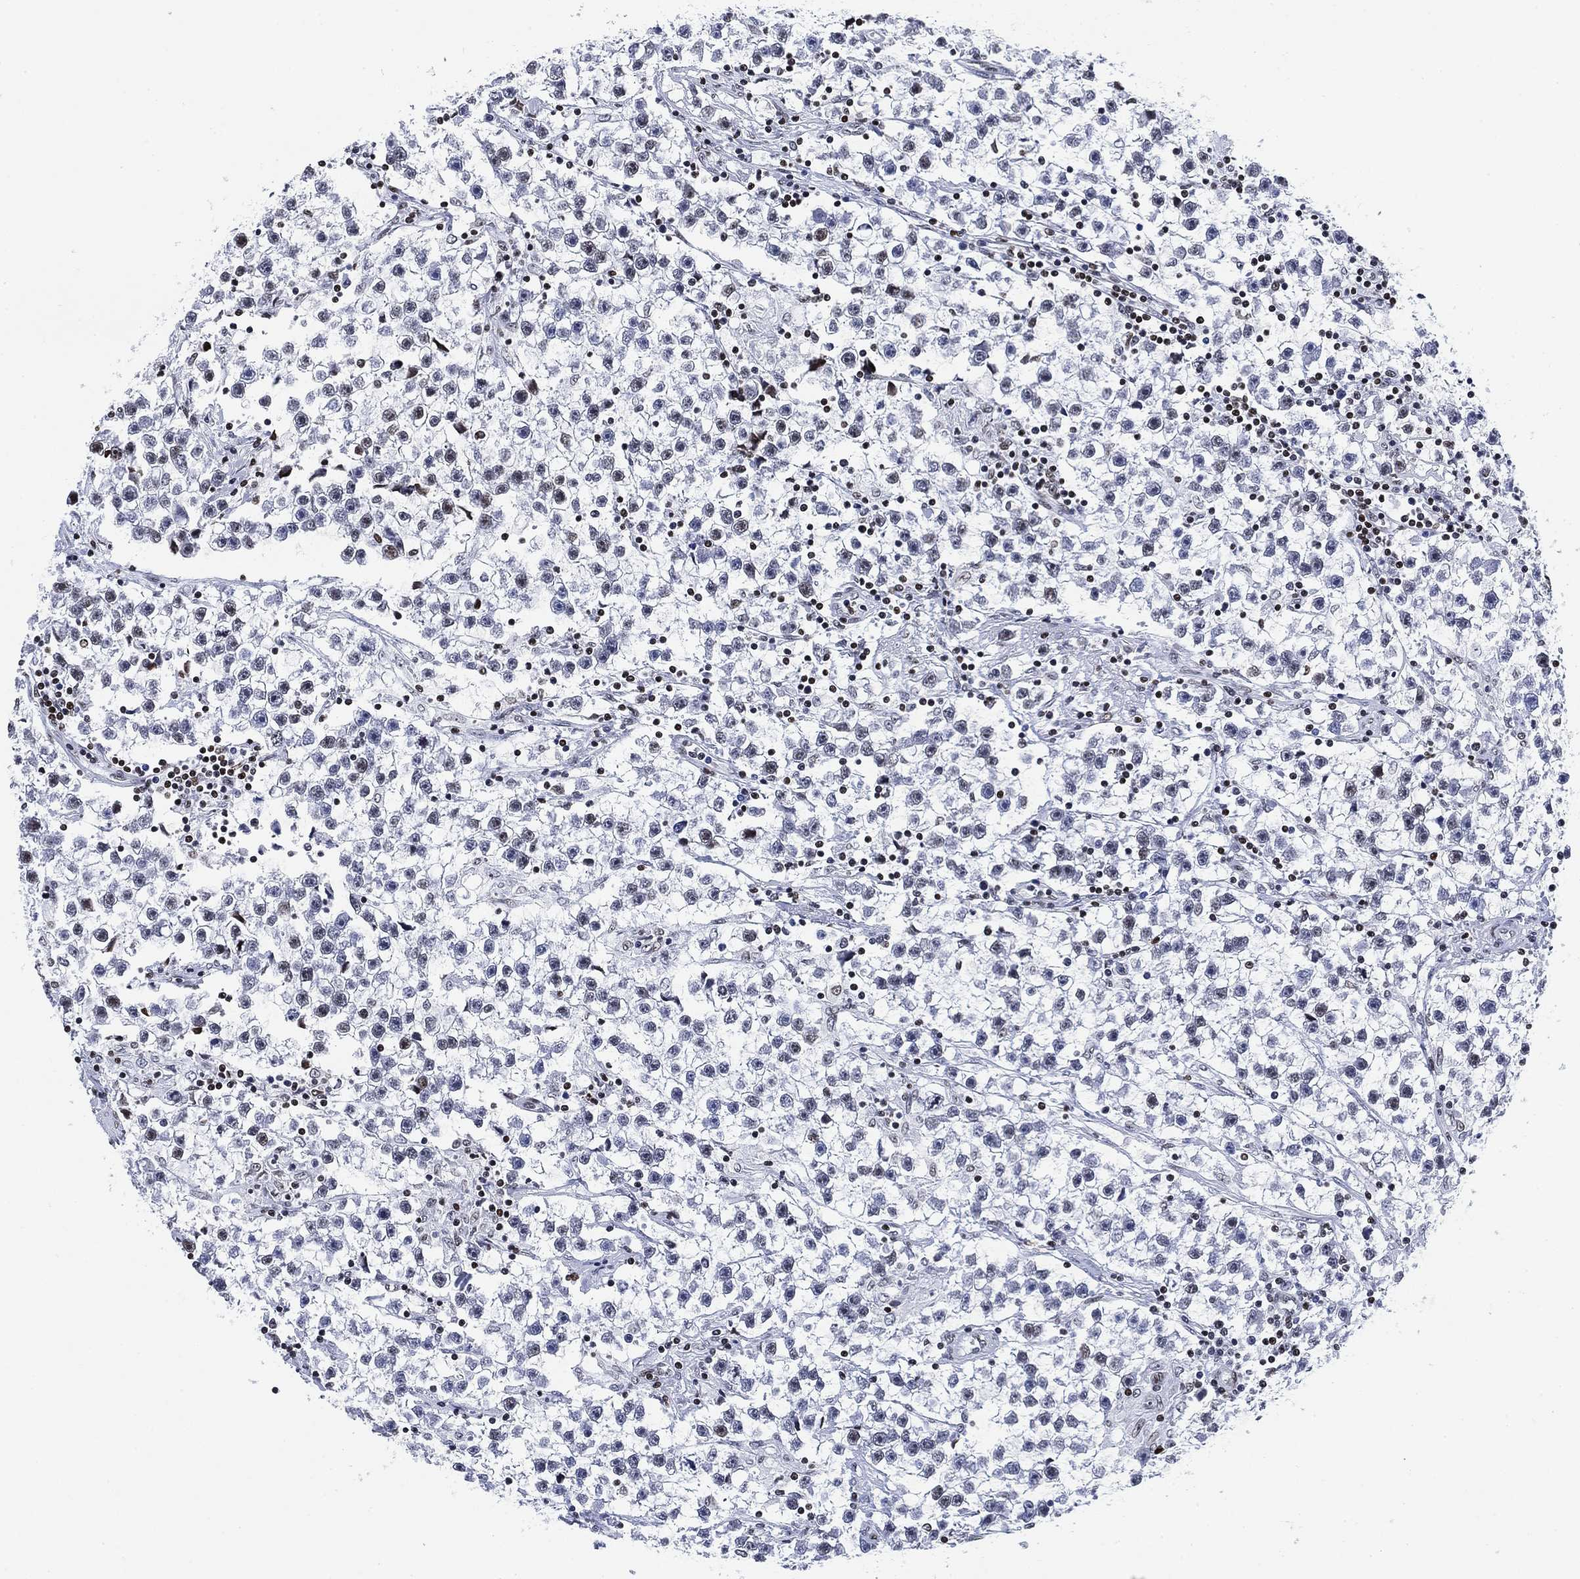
{"staining": {"intensity": "negative", "quantity": "none", "location": "none"}, "tissue": "testis cancer", "cell_type": "Tumor cells", "image_type": "cancer", "snomed": [{"axis": "morphology", "description": "Seminoma, NOS"}, {"axis": "topography", "description": "Testis"}], "caption": "There is no significant expression in tumor cells of testis cancer.", "gene": "H1-10", "patient": {"sex": "male", "age": 59}}